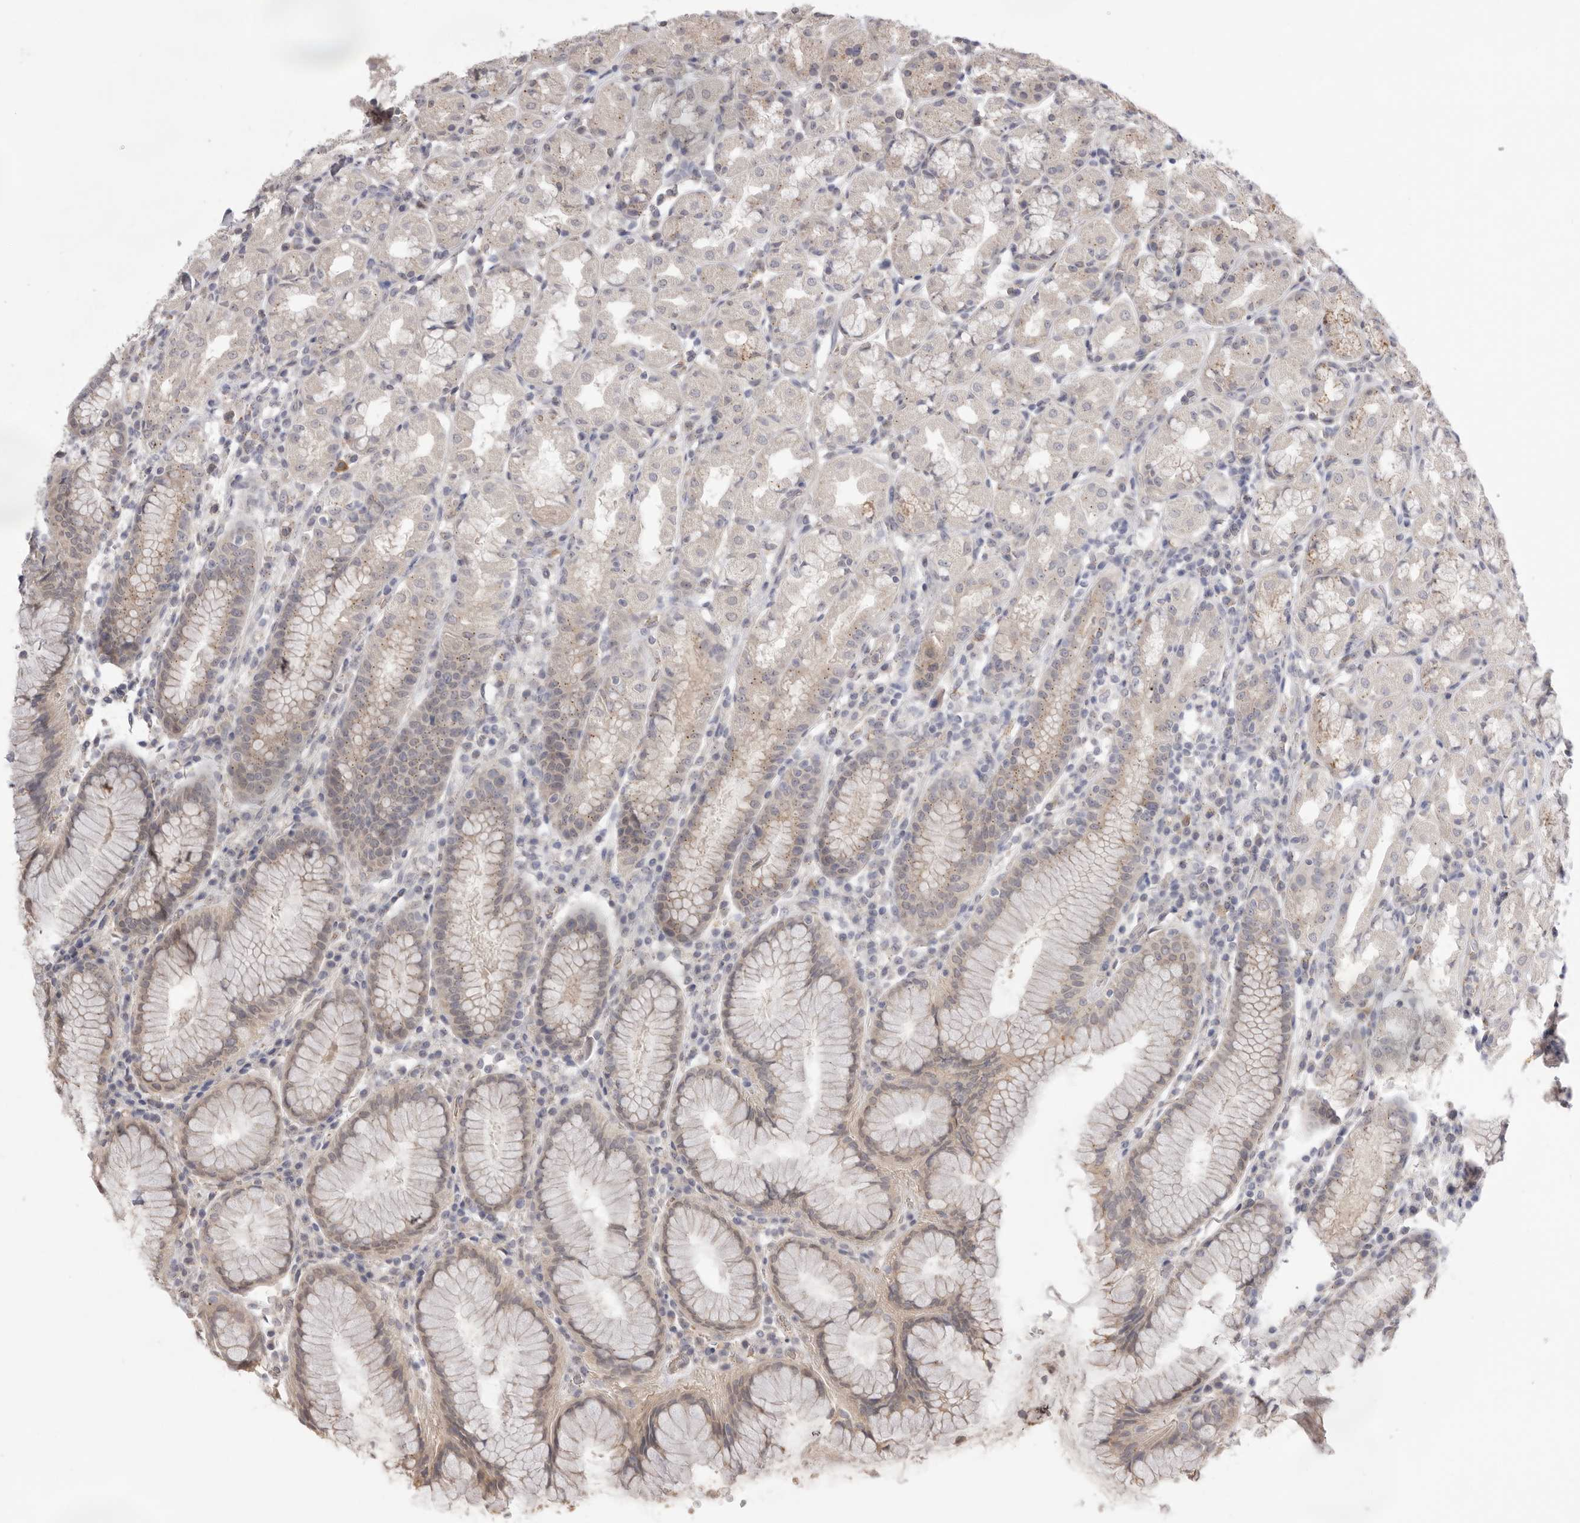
{"staining": {"intensity": "weak", "quantity": "25%-75%", "location": "cytoplasmic/membranous"}, "tissue": "stomach", "cell_type": "Glandular cells", "image_type": "normal", "snomed": [{"axis": "morphology", "description": "Normal tissue, NOS"}, {"axis": "topography", "description": "Stomach, lower"}], "caption": "Immunohistochemical staining of benign human stomach exhibits weak cytoplasmic/membranous protein positivity in about 25%-75% of glandular cells. Nuclei are stained in blue.", "gene": "TLR3", "patient": {"sex": "female", "age": 56}}